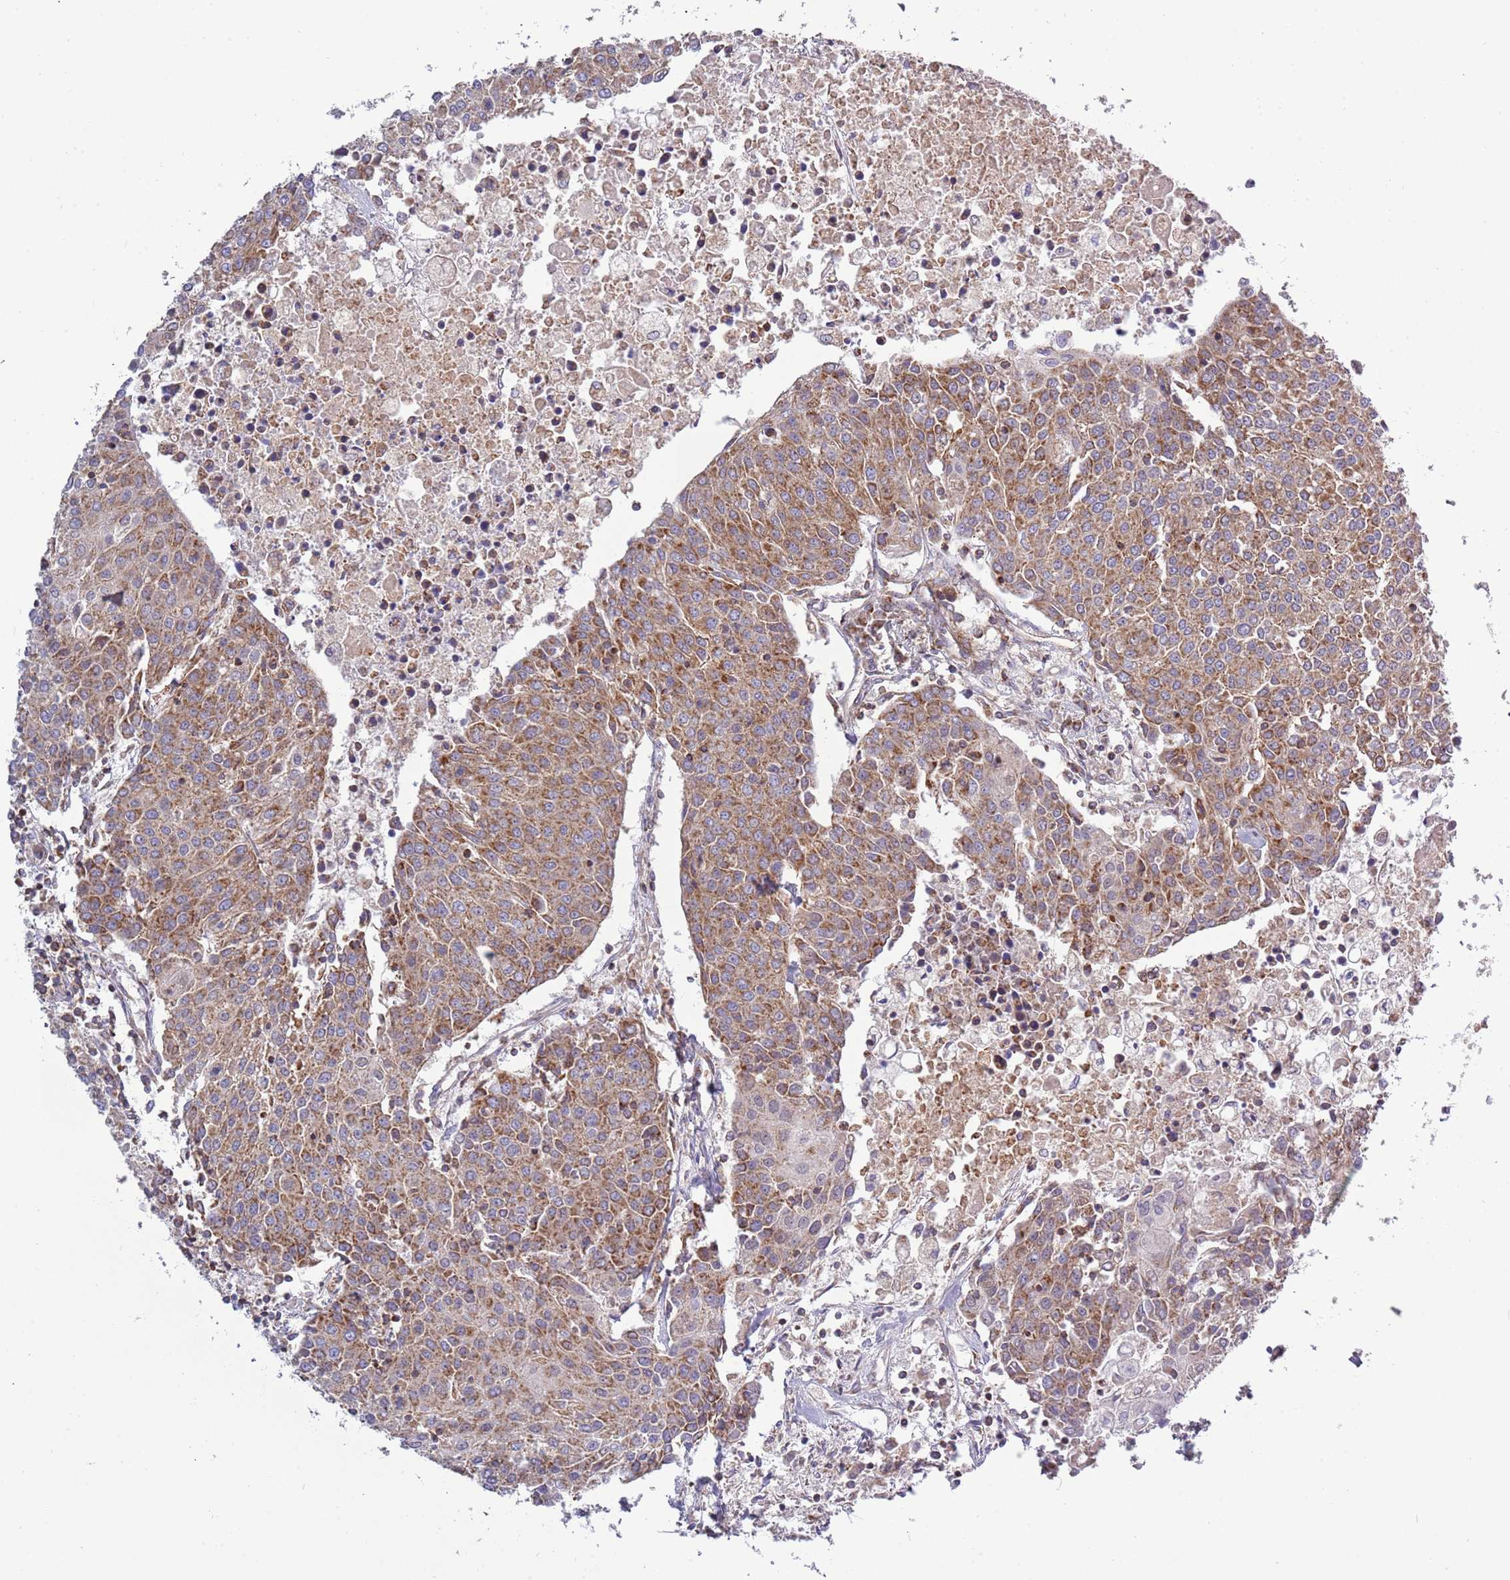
{"staining": {"intensity": "moderate", "quantity": ">75%", "location": "cytoplasmic/membranous"}, "tissue": "urothelial cancer", "cell_type": "Tumor cells", "image_type": "cancer", "snomed": [{"axis": "morphology", "description": "Urothelial carcinoma, High grade"}, {"axis": "topography", "description": "Urinary bladder"}], "caption": "Urothelial cancer stained for a protein (brown) exhibits moderate cytoplasmic/membranous positive staining in approximately >75% of tumor cells.", "gene": "IRS4", "patient": {"sex": "female", "age": 85}}